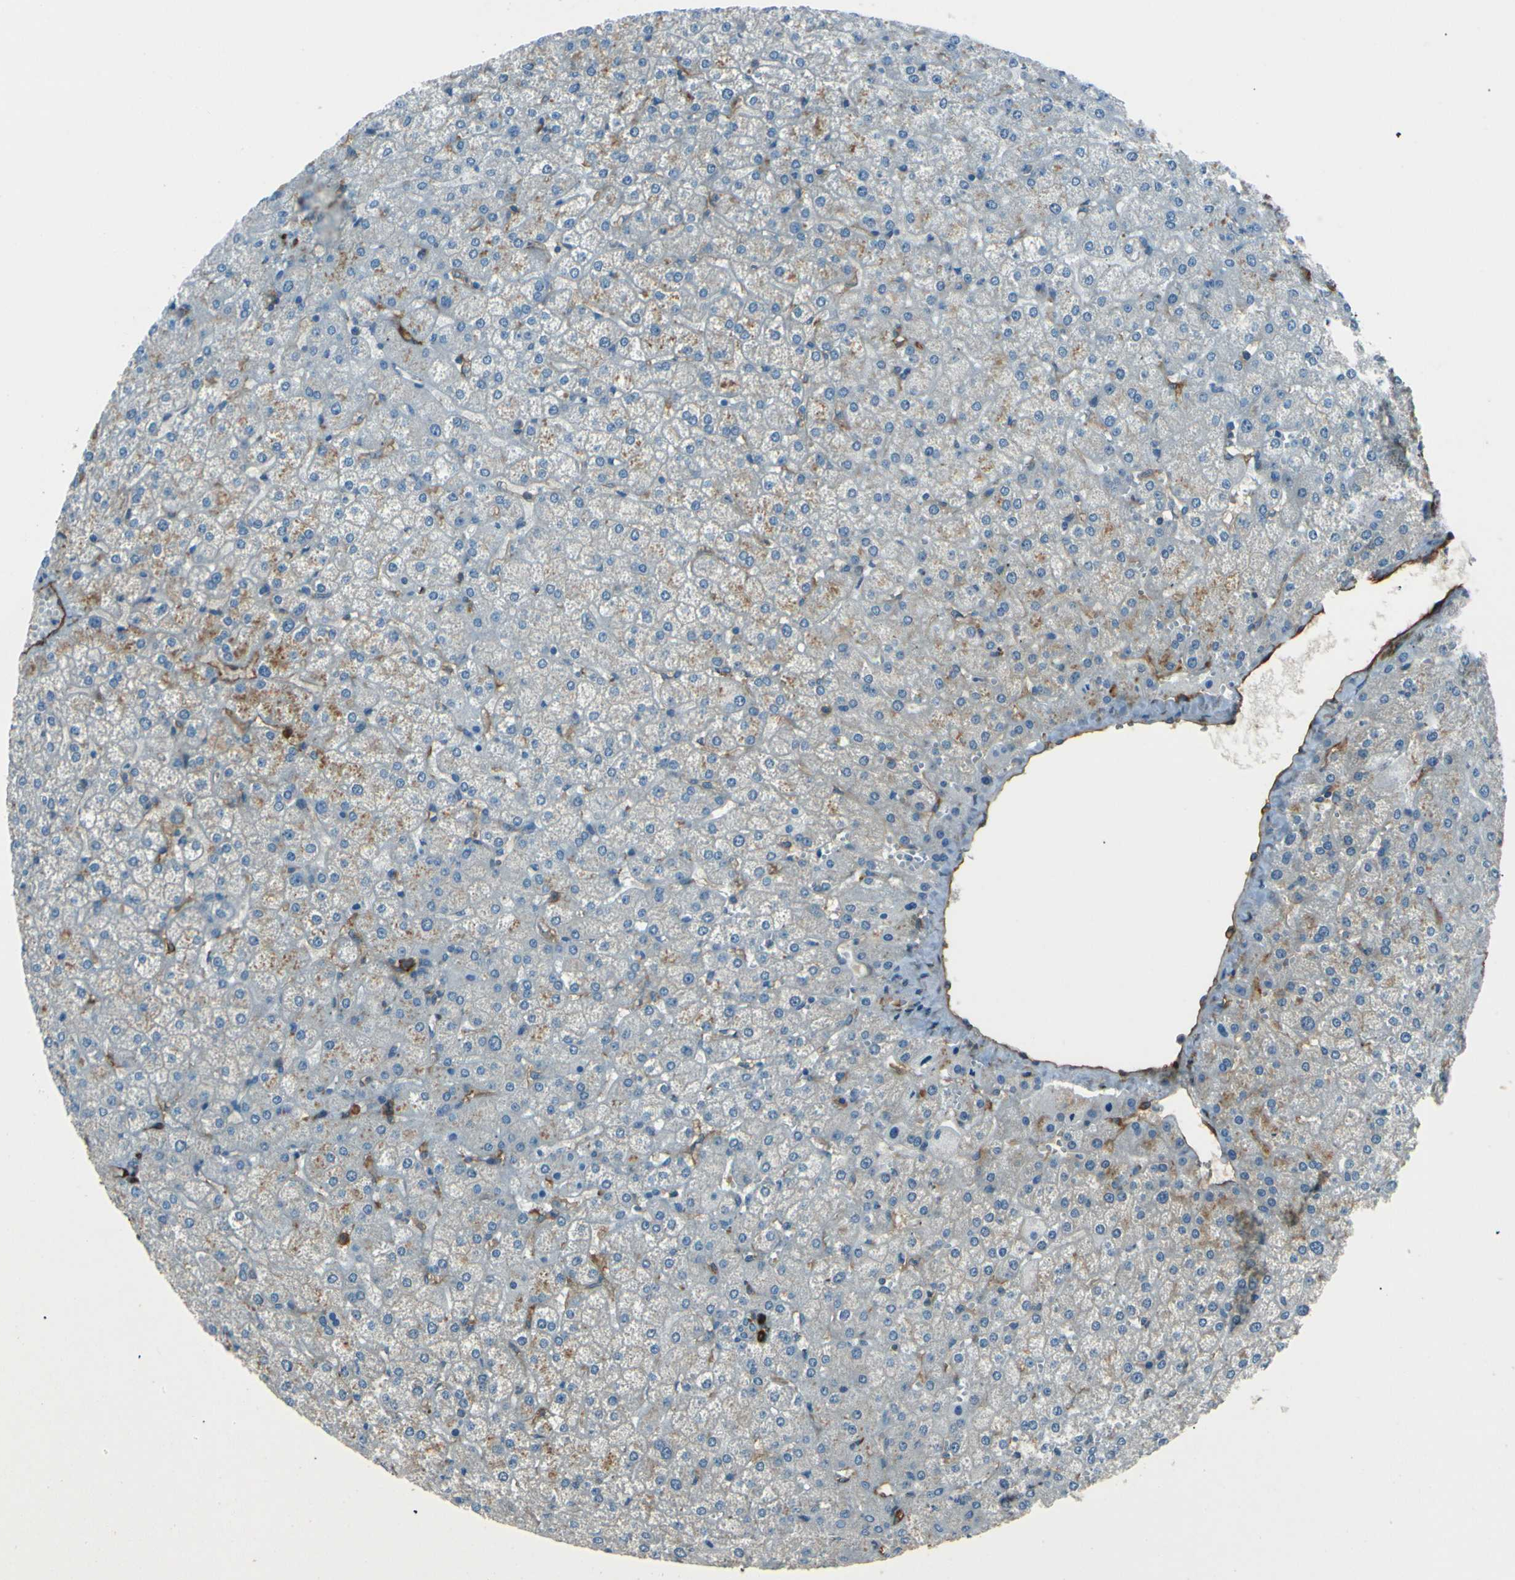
{"staining": {"intensity": "negative", "quantity": "none", "location": "none"}, "tissue": "liver", "cell_type": "Cholangiocytes", "image_type": "normal", "snomed": [{"axis": "morphology", "description": "Normal tissue, NOS"}, {"axis": "topography", "description": "Liver"}], "caption": "This is a photomicrograph of IHC staining of benign liver, which shows no expression in cholangiocytes.", "gene": "ENTPD1", "patient": {"sex": "female", "age": 32}}